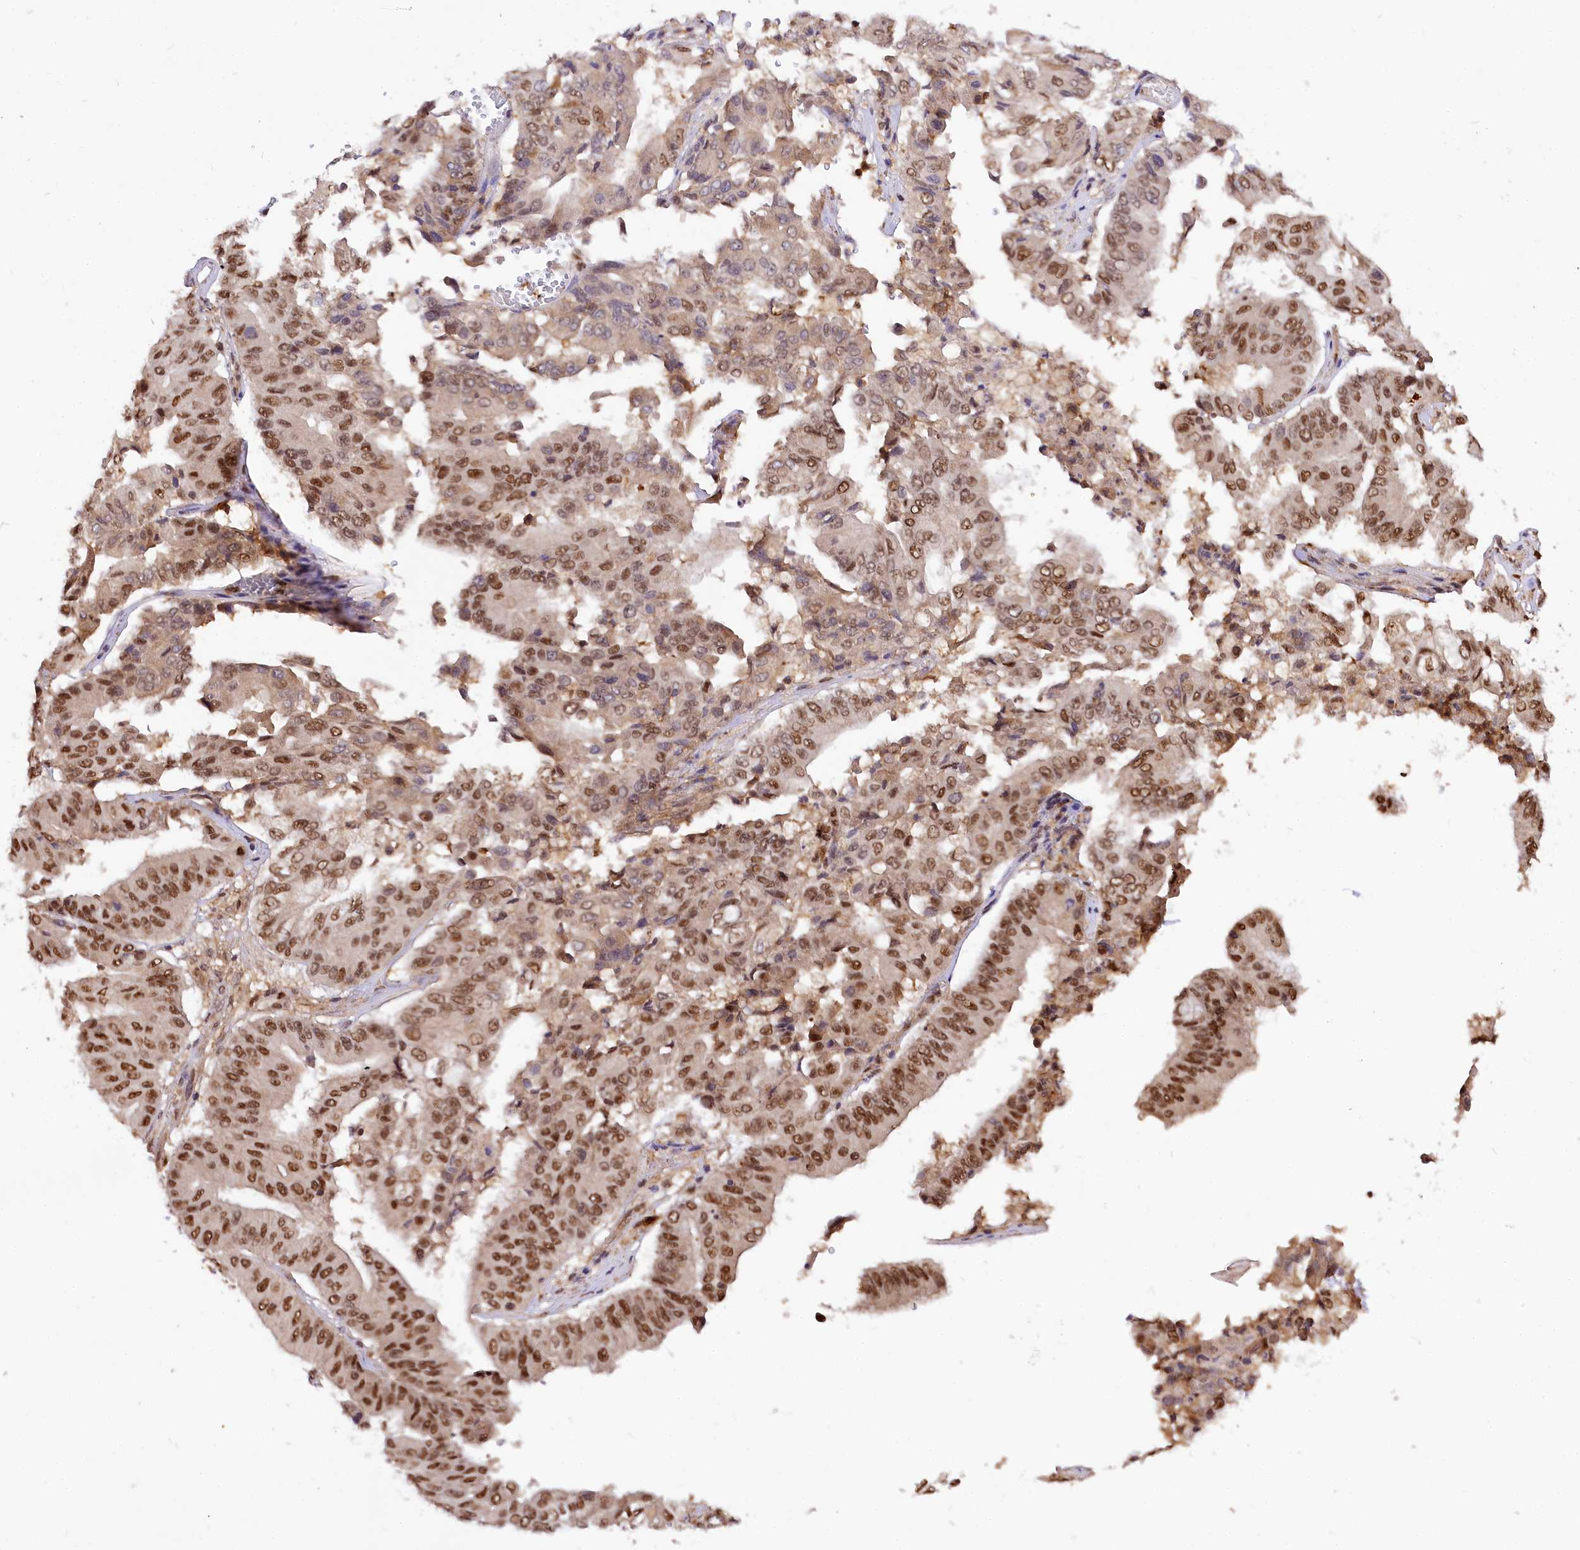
{"staining": {"intensity": "strong", "quantity": ">75%", "location": "nuclear"}, "tissue": "pancreatic cancer", "cell_type": "Tumor cells", "image_type": "cancer", "snomed": [{"axis": "morphology", "description": "Adenocarcinoma, NOS"}, {"axis": "topography", "description": "Pancreas"}], "caption": "Human pancreatic adenocarcinoma stained with a brown dye demonstrates strong nuclear positive expression in about >75% of tumor cells.", "gene": "GNL3L", "patient": {"sex": "female", "age": 77}}